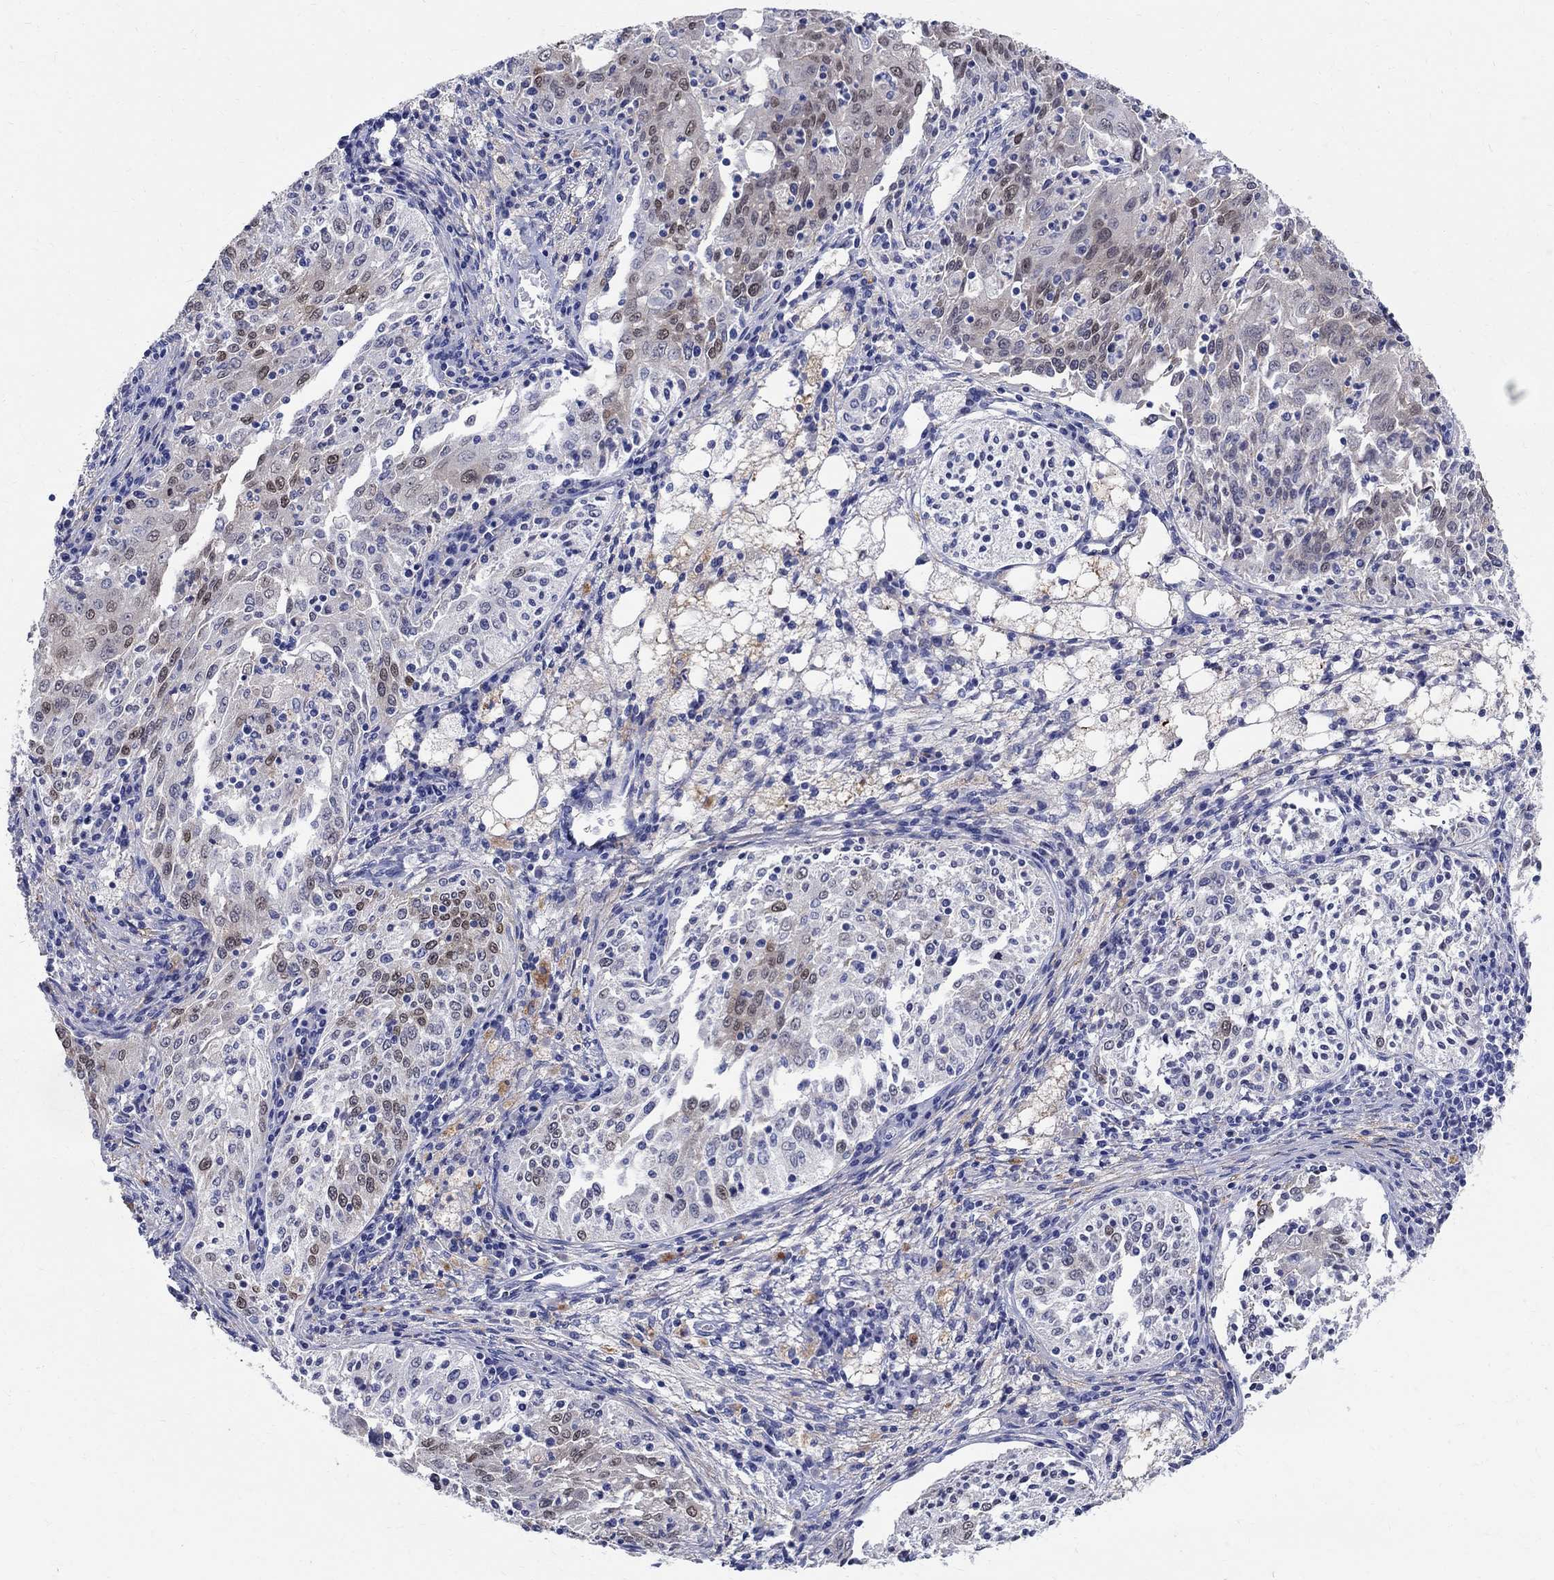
{"staining": {"intensity": "weak", "quantity": "<25%", "location": "nuclear"}, "tissue": "cervical cancer", "cell_type": "Tumor cells", "image_type": "cancer", "snomed": [{"axis": "morphology", "description": "Squamous cell carcinoma, NOS"}, {"axis": "topography", "description": "Cervix"}], "caption": "Immunohistochemical staining of human cervical cancer (squamous cell carcinoma) exhibits no significant expression in tumor cells.", "gene": "SOX2", "patient": {"sex": "female", "age": 41}}